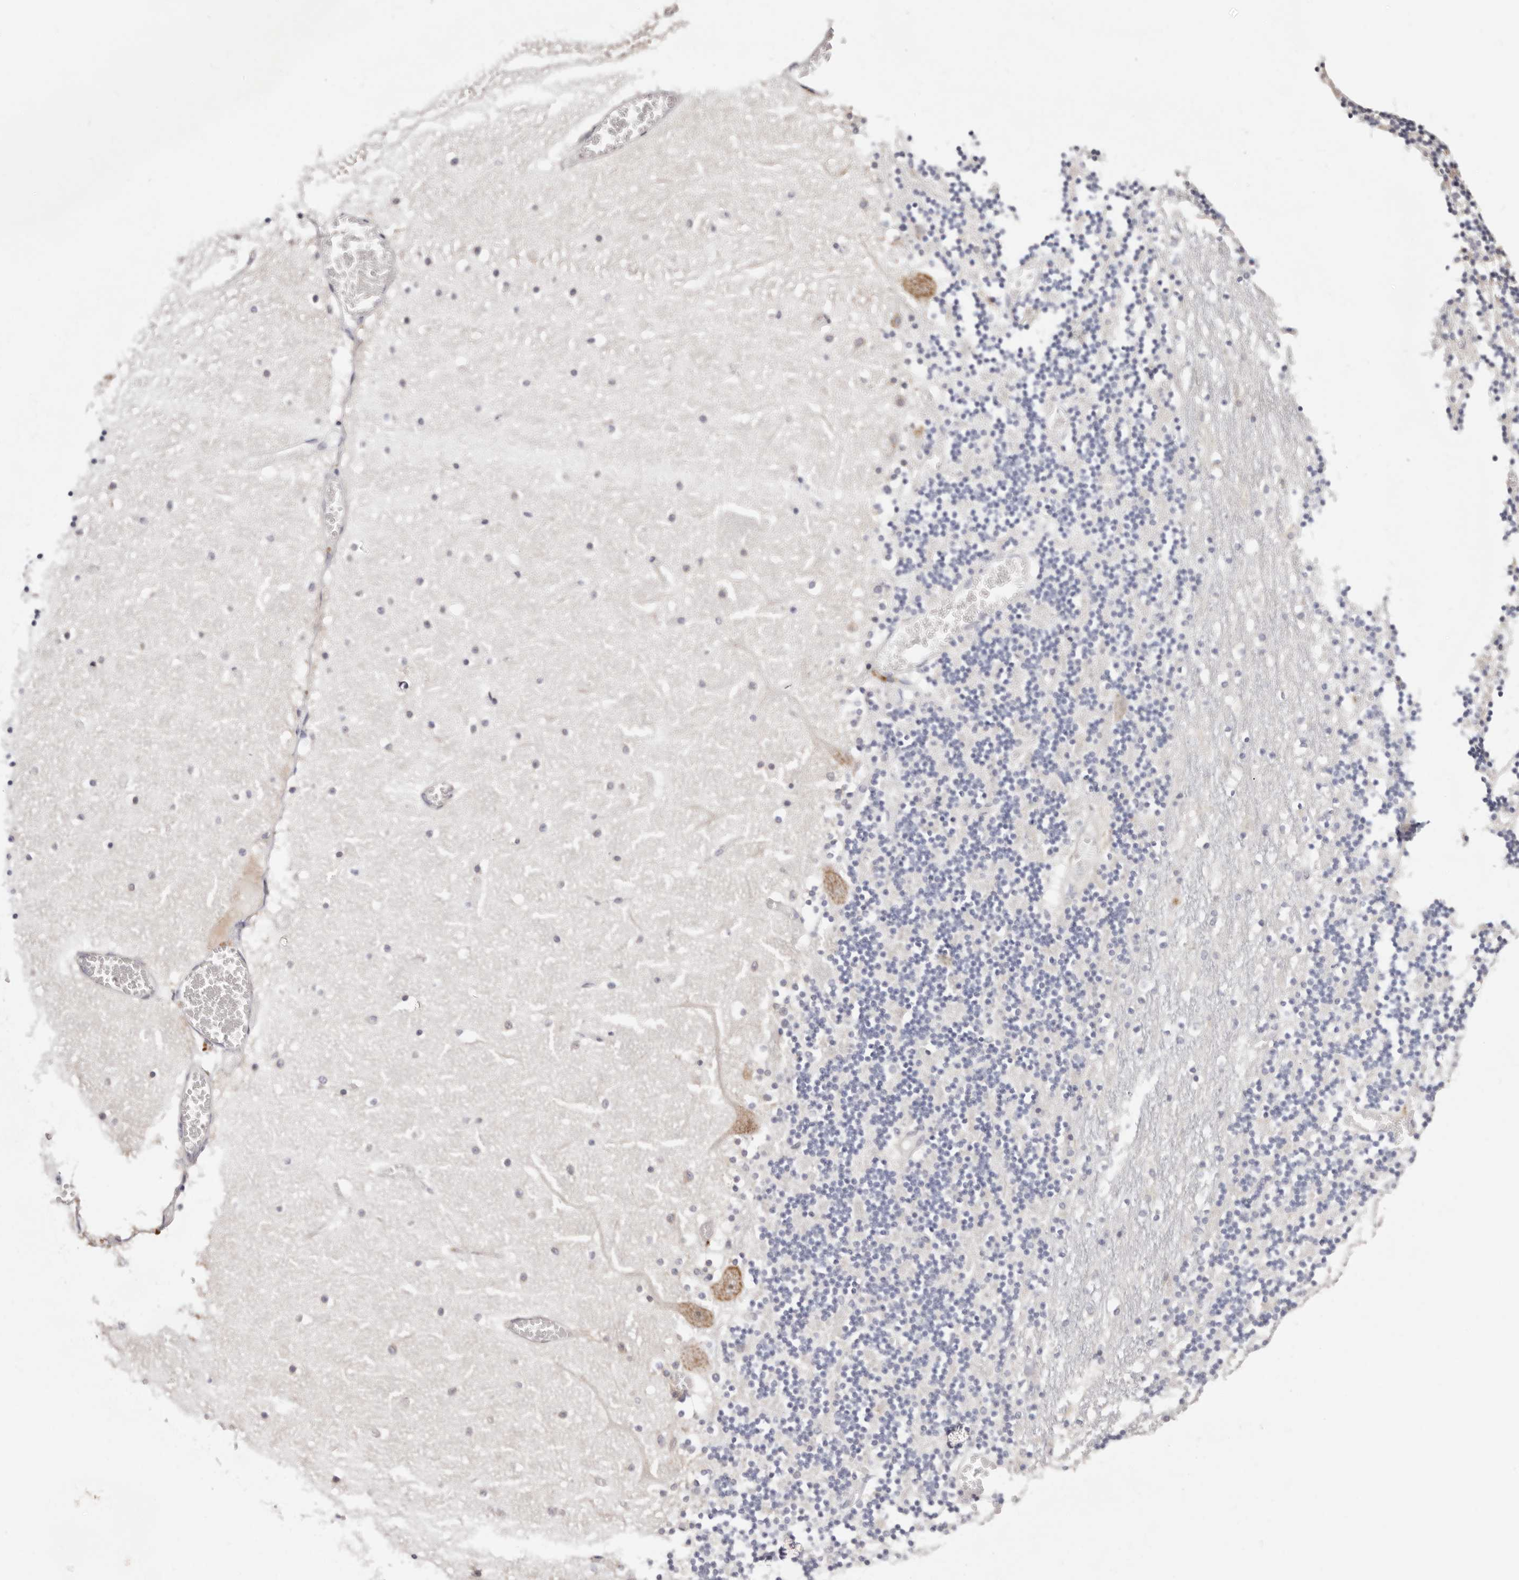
{"staining": {"intensity": "negative", "quantity": "none", "location": "none"}, "tissue": "cerebellum", "cell_type": "Cells in granular layer", "image_type": "normal", "snomed": [{"axis": "morphology", "description": "Normal tissue, NOS"}, {"axis": "topography", "description": "Cerebellum"}], "caption": "This image is of unremarkable cerebellum stained with immunohistochemistry to label a protein in brown with the nuclei are counter-stained blue. There is no positivity in cells in granular layer. (Brightfield microscopy of DAB IHC at high magnification).", "gene": "BCL2L15", "patient": {"sex": "female", "age": 28}}